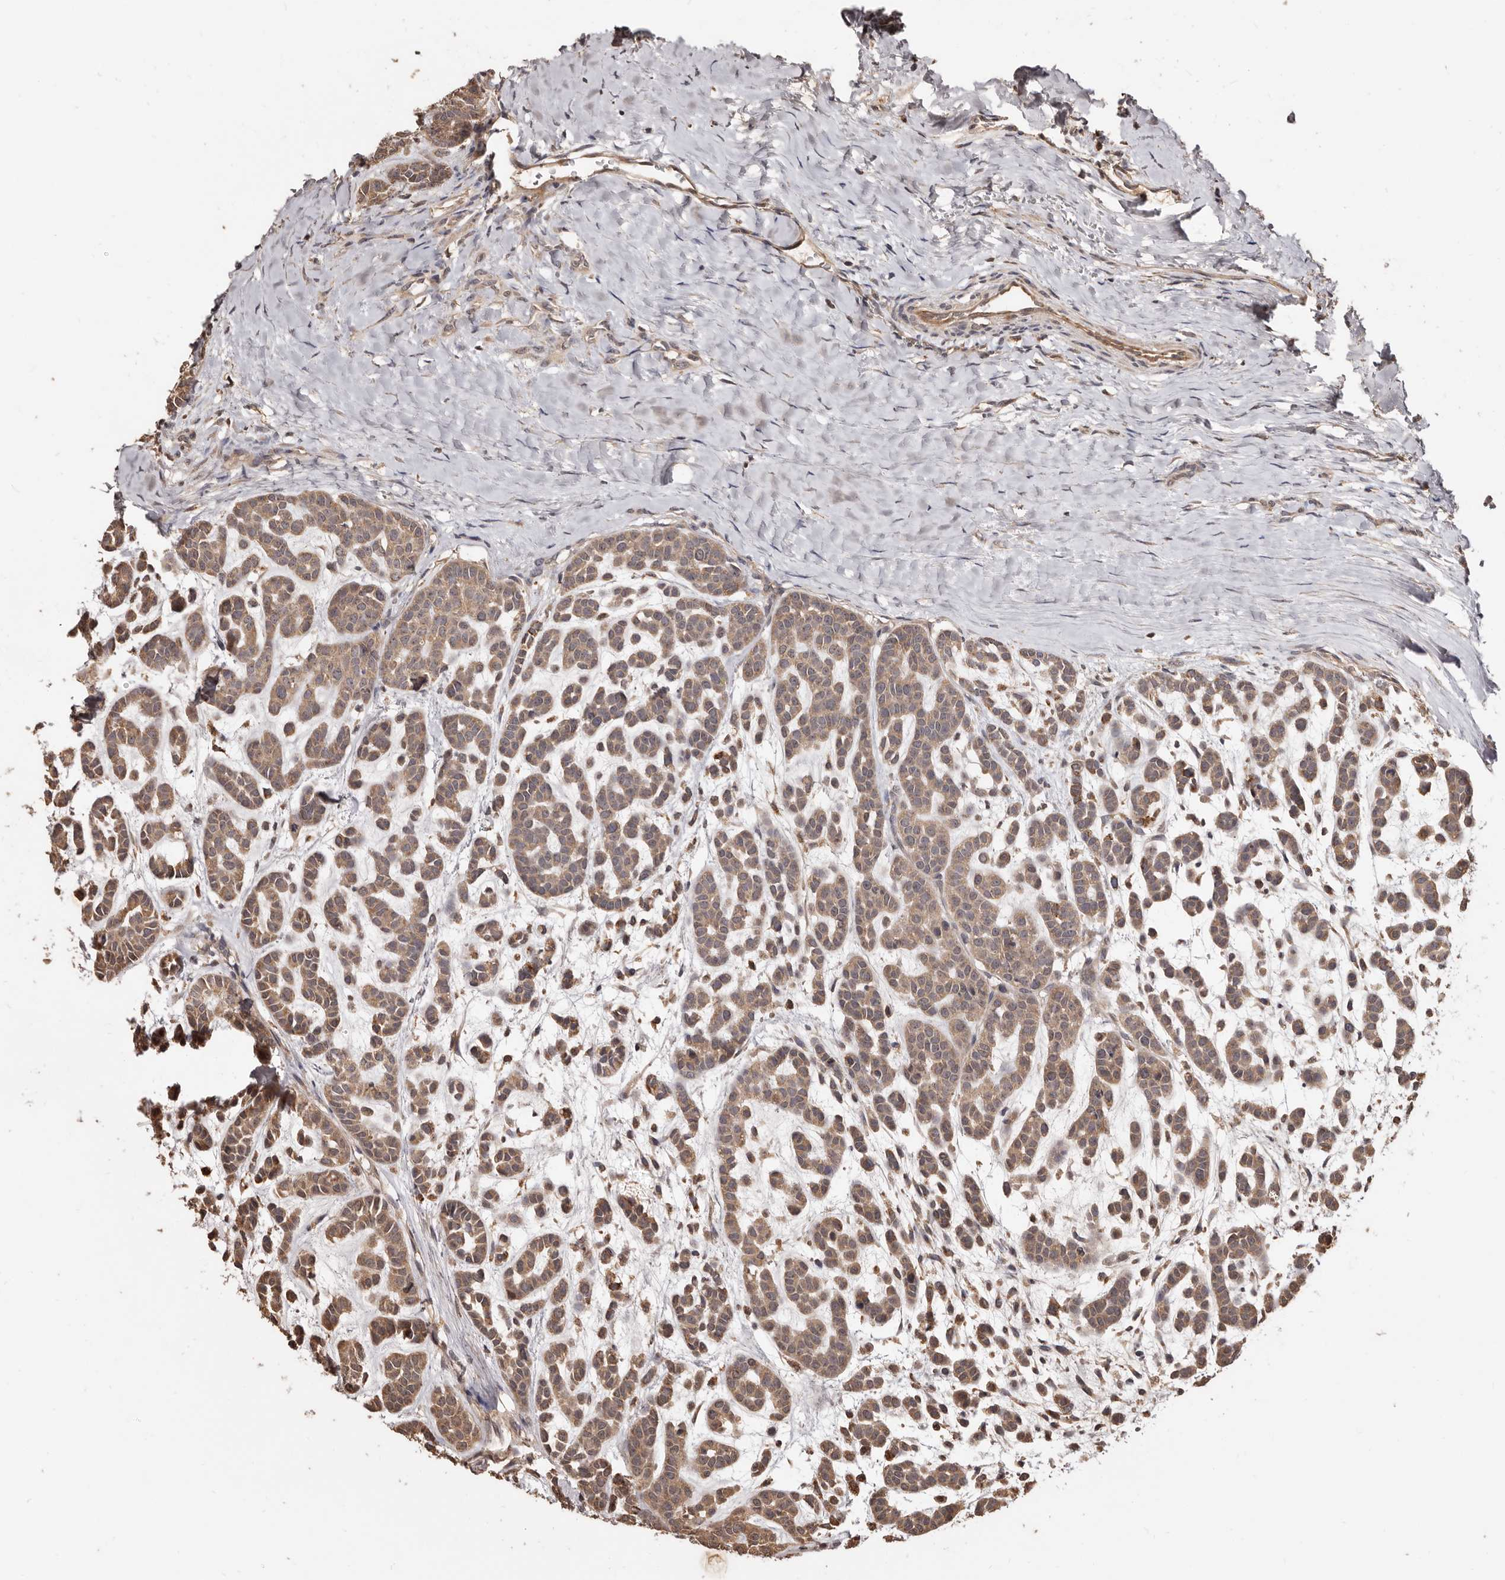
{"staining": {"intensity": "moderate", "quantity": ">75%", "location": "cytoplasmic/membranous"}, "tissue": "head and neck cancer", "cell_type": "Tumor cells", "image_type": "cancer", "snomed": [{"axis": "morphology", "description": "Adenocarcinoma, NOS"}, {"axis": "morphology", "description": "Adenoma, NOS"}, {"axis": "topography", "description": "Head-Neck"}], "caption": "IHC of head and neck cancer (adenocarcinoma) displays medium levels of moderate cytoplasmic/membranous positivity in approximately >75% of tumor cells. The protein of interest is stained brown, and the nuclei are stained in blue (DAB IHC with brightfield microscopy, high magnification).", "gene": "AKAP7", "patient": {"sex": "female", "age": 55}}